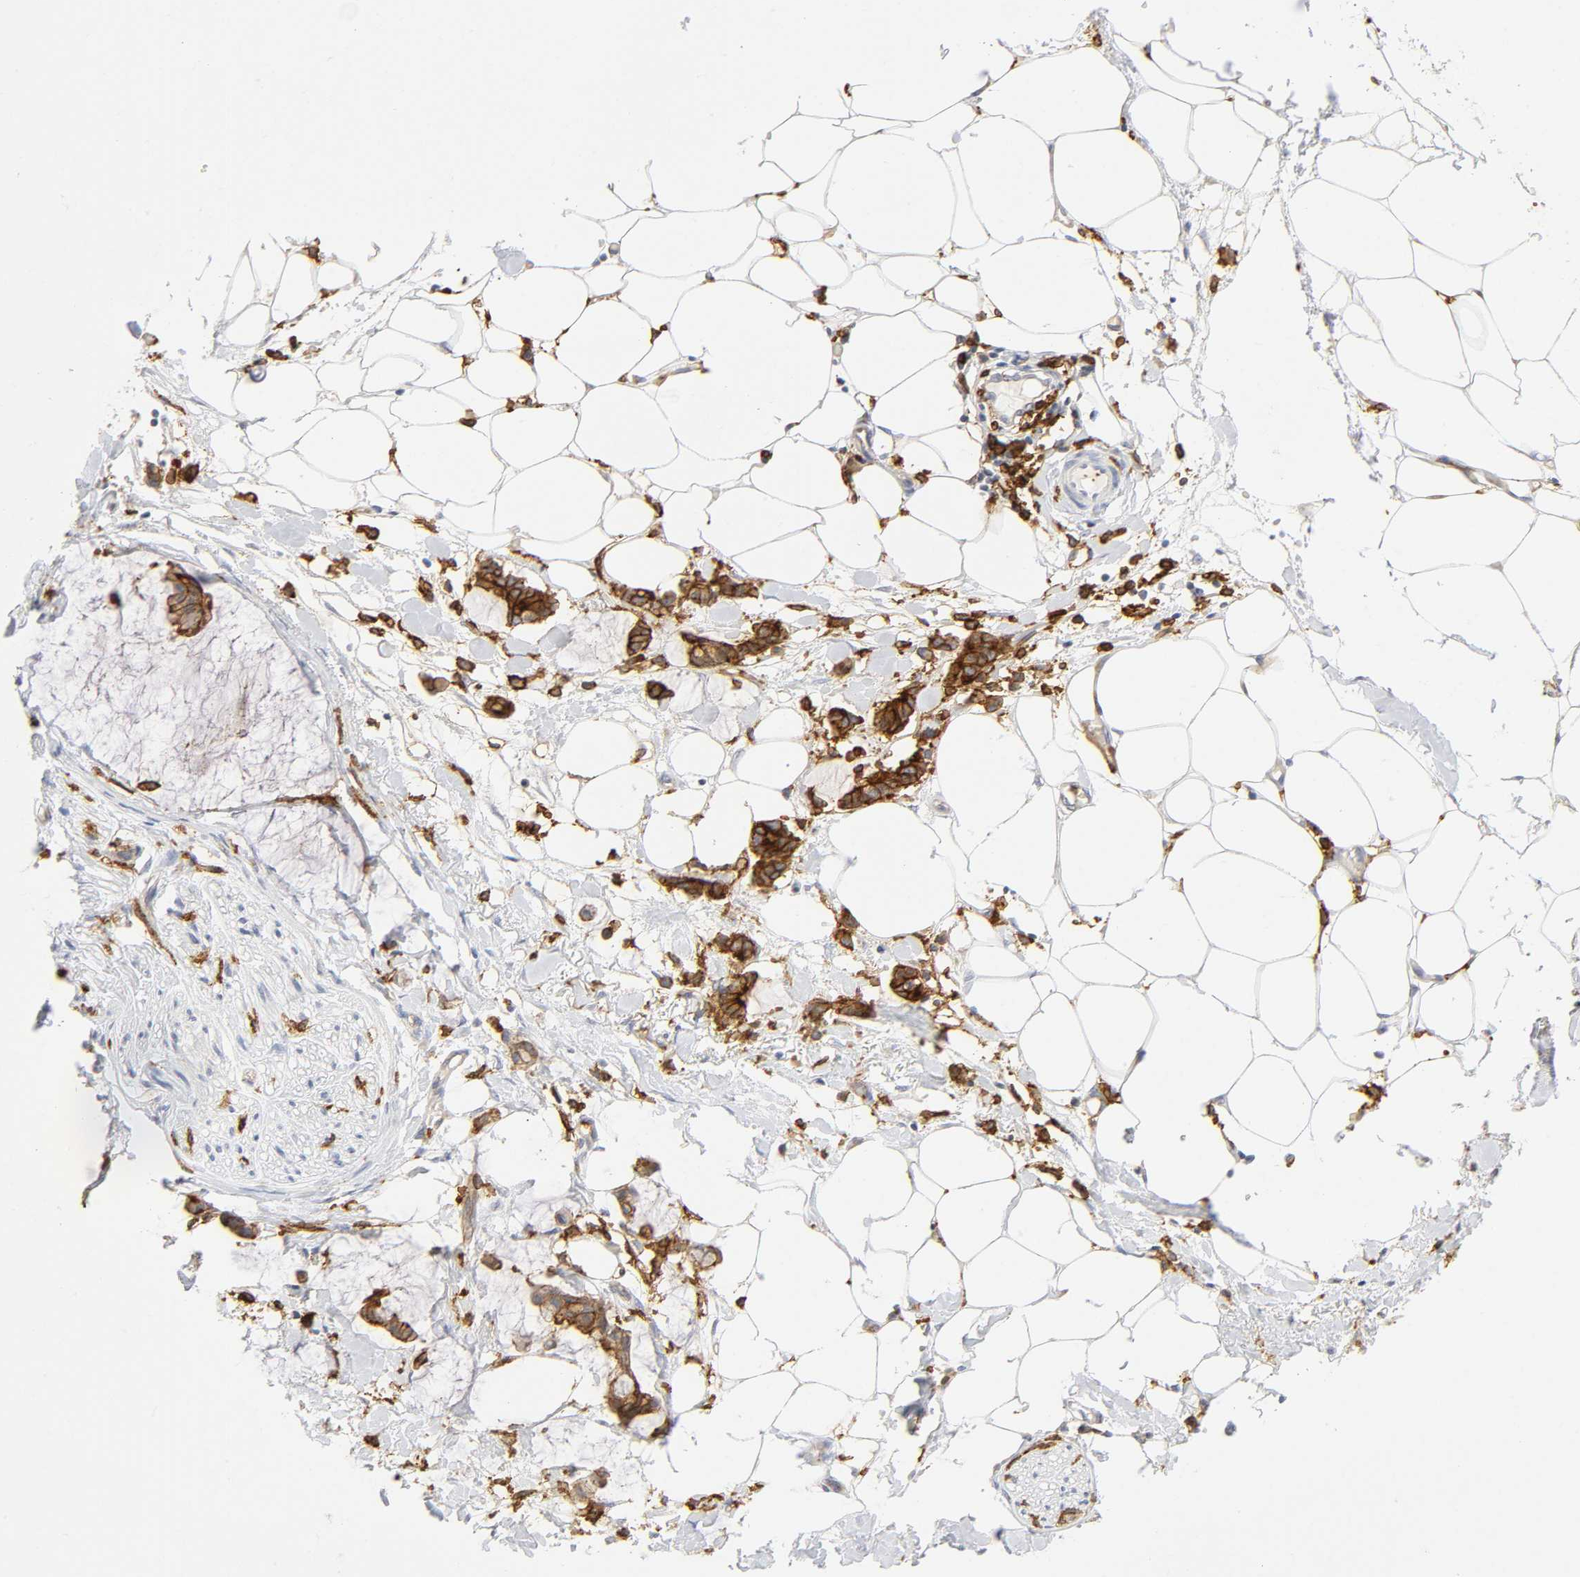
{"staining": {"intensity": "moderate", "quantity": ">75%", "location": "cytoplasmic/membranous"}, "tissue": "adipose tissue", "cell_type": "Adipocytes", "image_type": "normal", "snomed": [{"axis": "morphology", "description": "Normal tissue, NOS"}, {"axis": "morphology", "description": "Adenocarcinoma, NOS"}, {"axis": "topography", "description": "Colon"}, {"axis": "topography", "description": "Peripheral nerve tissue"}], "caption": "A histopathology image showing moderate cytoplasmic/membranous staining in approximately >75% of adipocytes in normal adipose tissue, as visualized by brown immunohistochemical staining.", "gene": "LYN", "patient": {"sex": "male", "age": 14}}